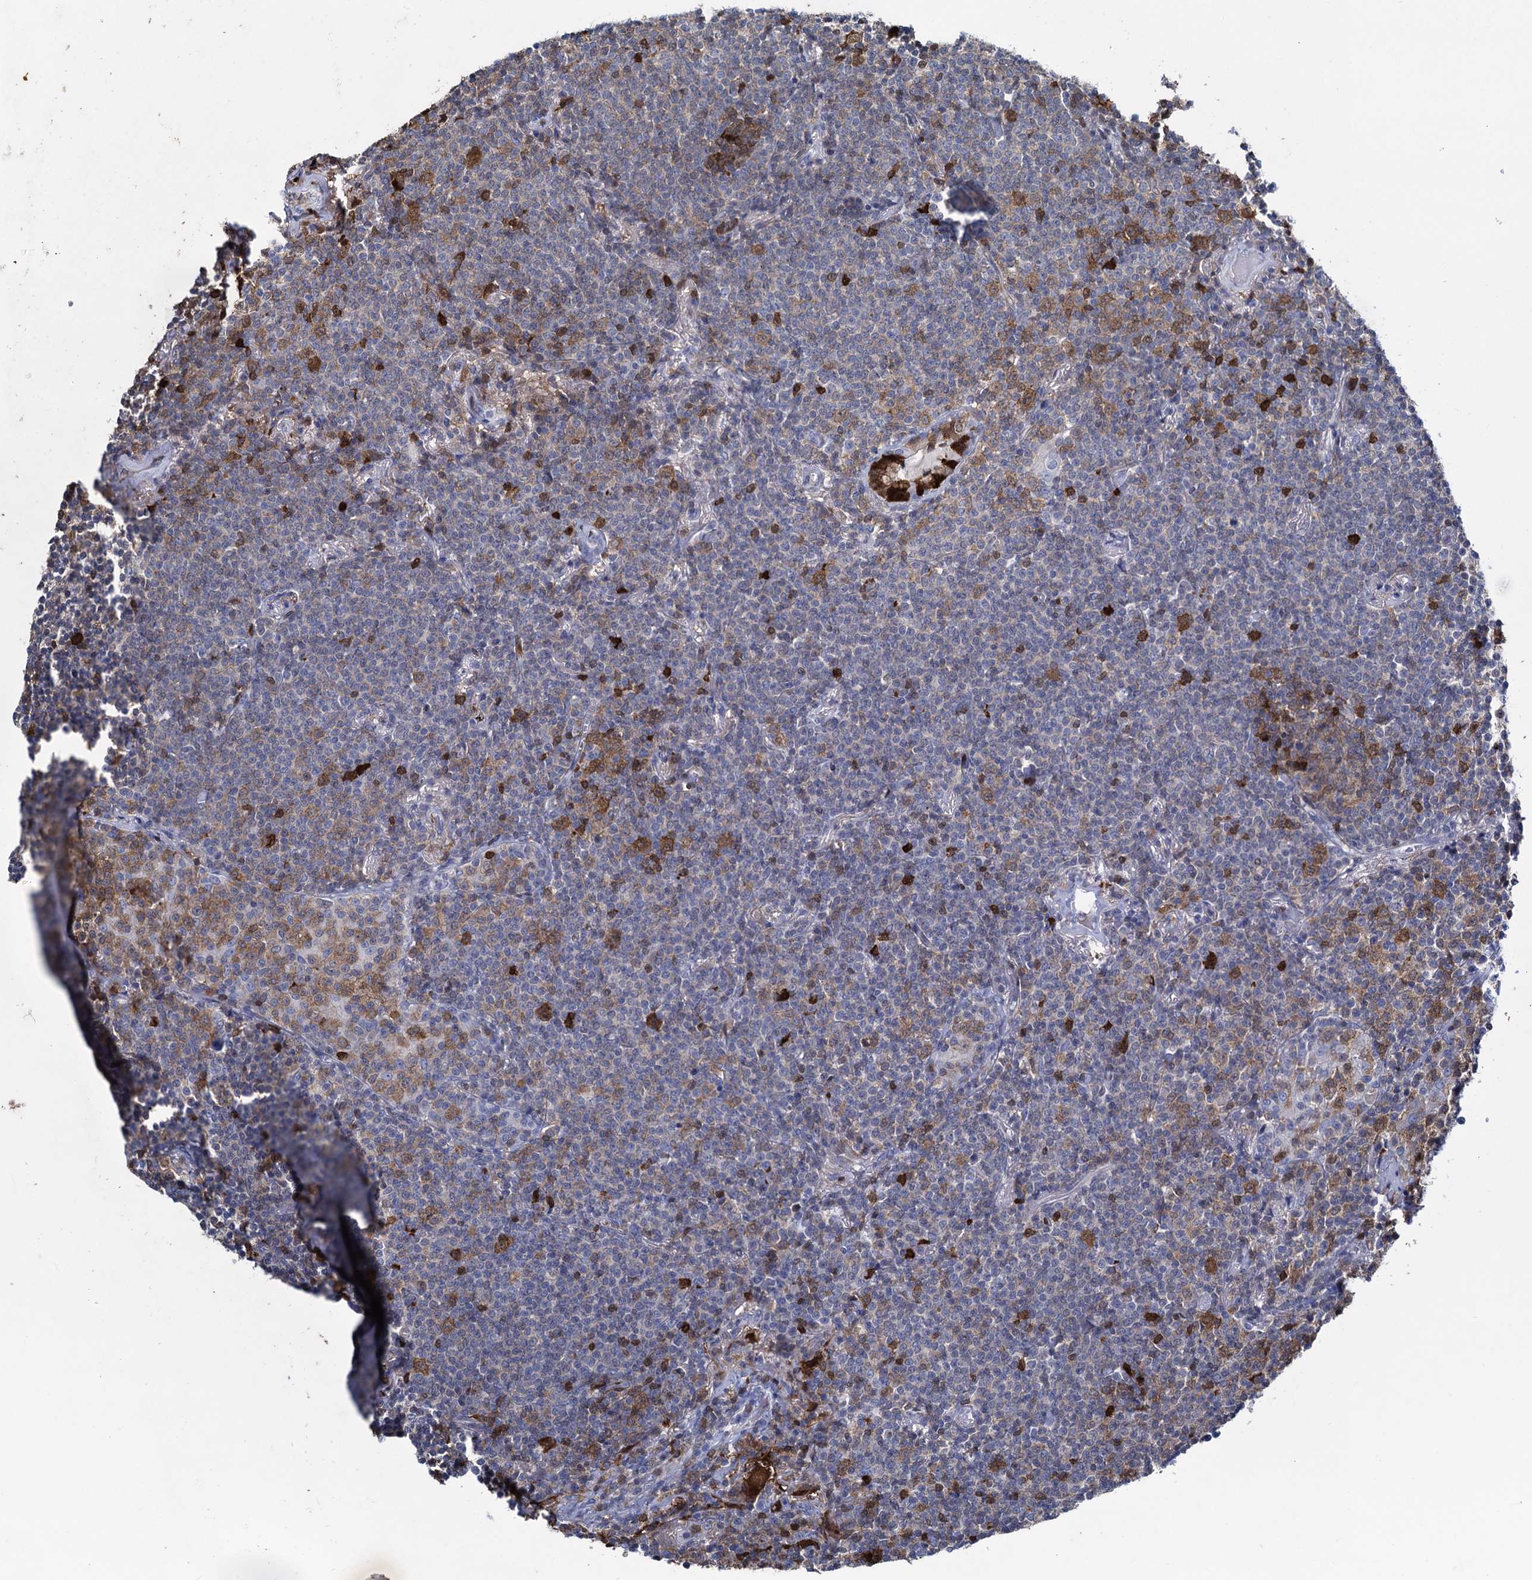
{"staining": {"intensity": "weak", "quantity": "<25%", "location": "cytoplasmic/membranous"}, "tissue": "lymphoma", "cell_type": "Tumor cells", "image_type": "cancer", "snomed": [{"axis": "morphology", "description": "Malignant lymphoma, non-Hodgkin's type, Low grade"}, {"axis": "topography", "description": "Lung"}], "caption": "Tumor cells show no significant protein expression in lymphoma.", "gene": "FABP5", "patient": {"sex": "female", "age": 71}}